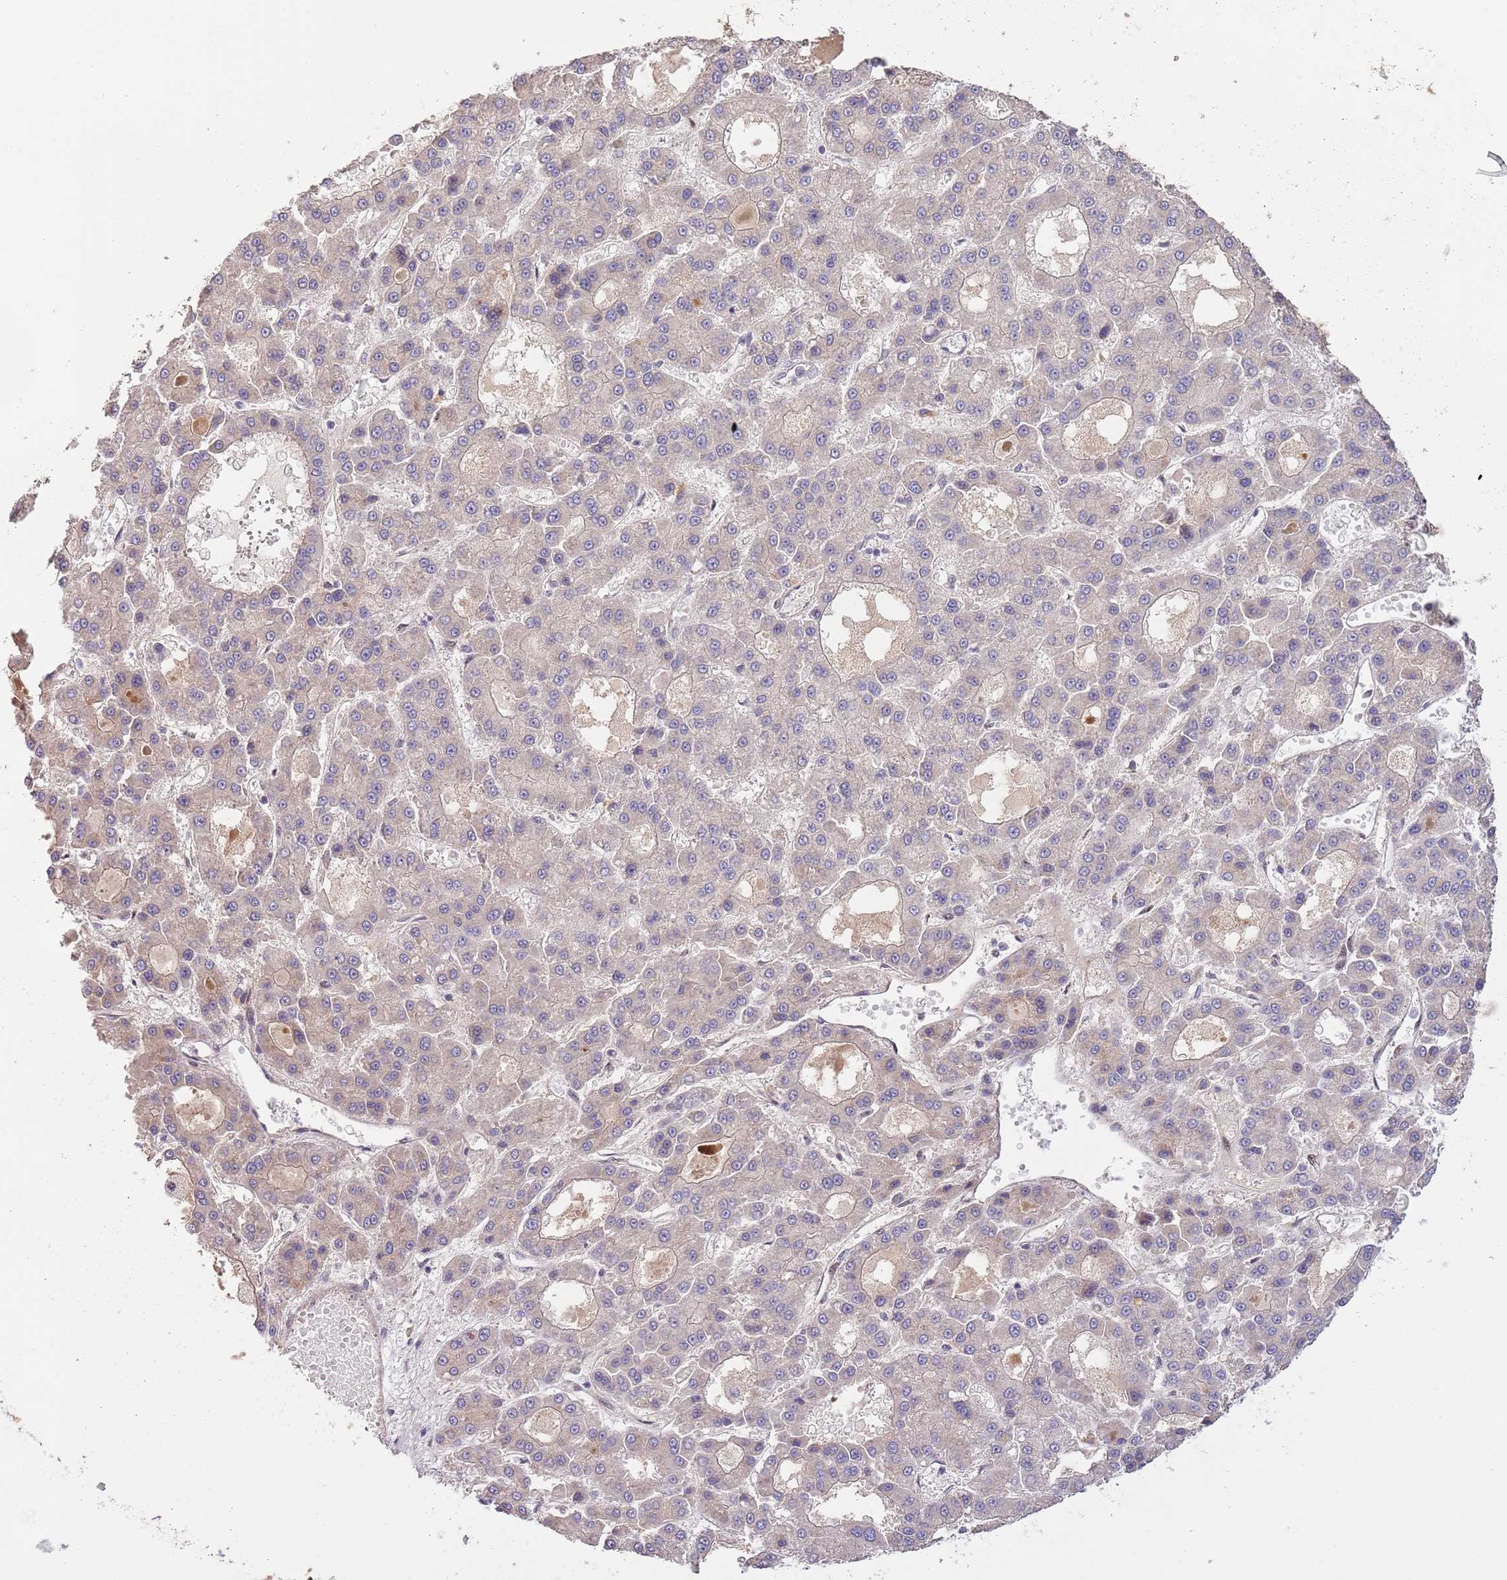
{"staining": {"intensity": "negative", "quantity": "none", "location": "none"}, "tissue": "liver cancer", "cell_type": "Tumor cells", "image_type": "cancer", "snomed": [{"axis": "morphology", "description": "Carcinoma, Hepatocellular, NOS"}, {"axis": "topography", "description": "Liver"}], "caption": "High power microscopy image of an immunohistochemistry (IHC) image of hepatocellular carcinoma (liver), revealing no significant expression in tumor cells.", "gene": "PRR16", "patient": {"sex": "male", "age": 70}}